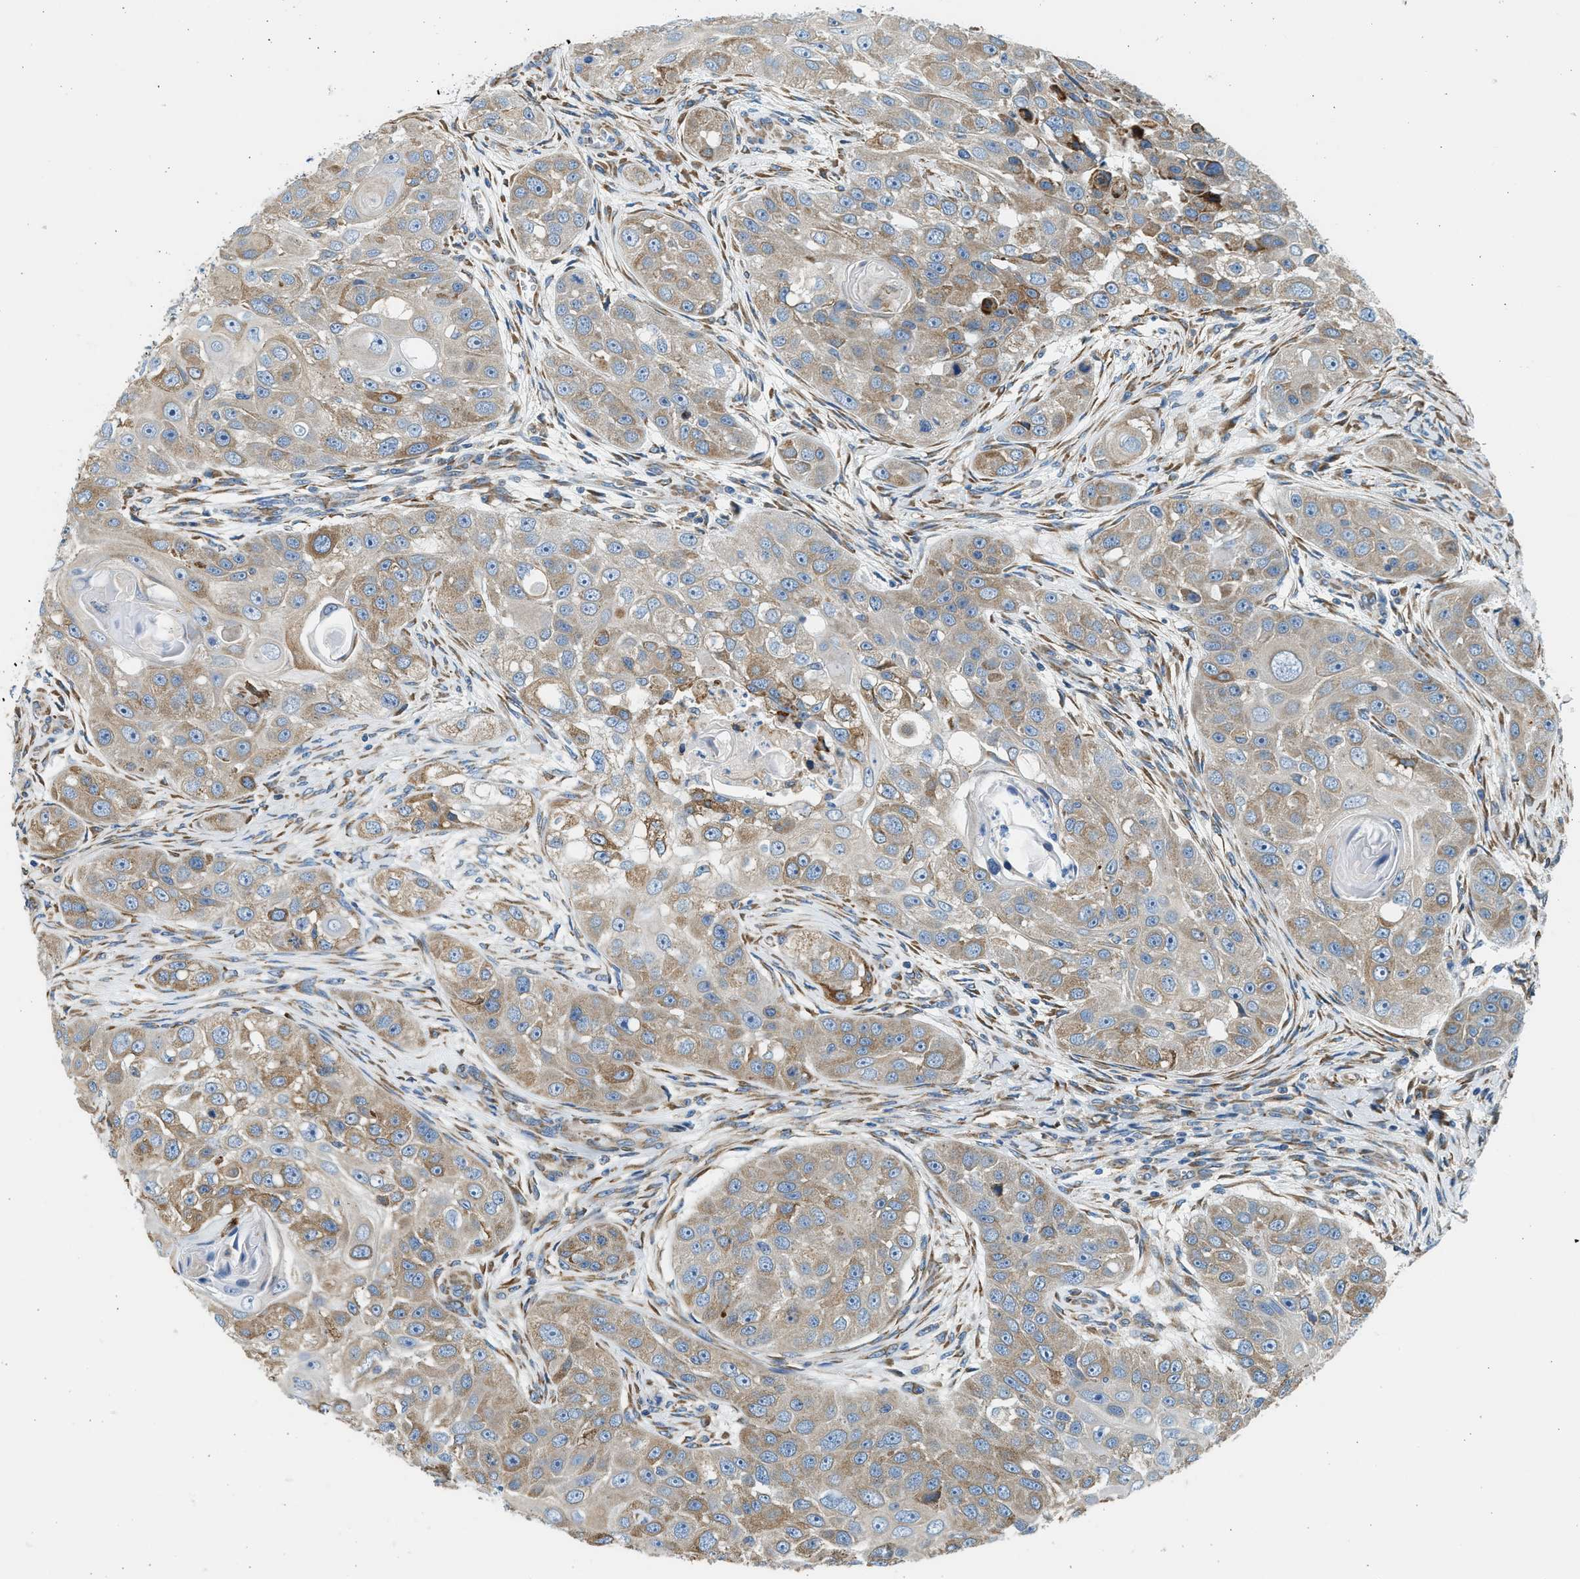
{"staining": {"intensity": "weak", "quantity": ">75%", "location": "cytoplasmic/membranous"}, "tissue": "head and neck cancer", "cell_type": "Tumor cells", "image_type": "cancer", "snomed": [{"axis": "morphology", "description": "Normal tissue, NOS"}, {"axis": "morphology", "description": "Squamous cell carcinoma, NOS"}, {"axis": "topography", "description": "Skeletal muscle"}, {"axis": "topography", "description": "Head-Neck"}], "caption": "This histopathology image shows head and neck cancer stained with immunohistochemistry (IHC) to label a protein in brown. The cytoplasmic/membranous of tumor cells show weak positivity for the protein. Nuclei are counter-stained blue.", "gene": "CNTN6", "patient": {"sex": "male", "age": 51}}